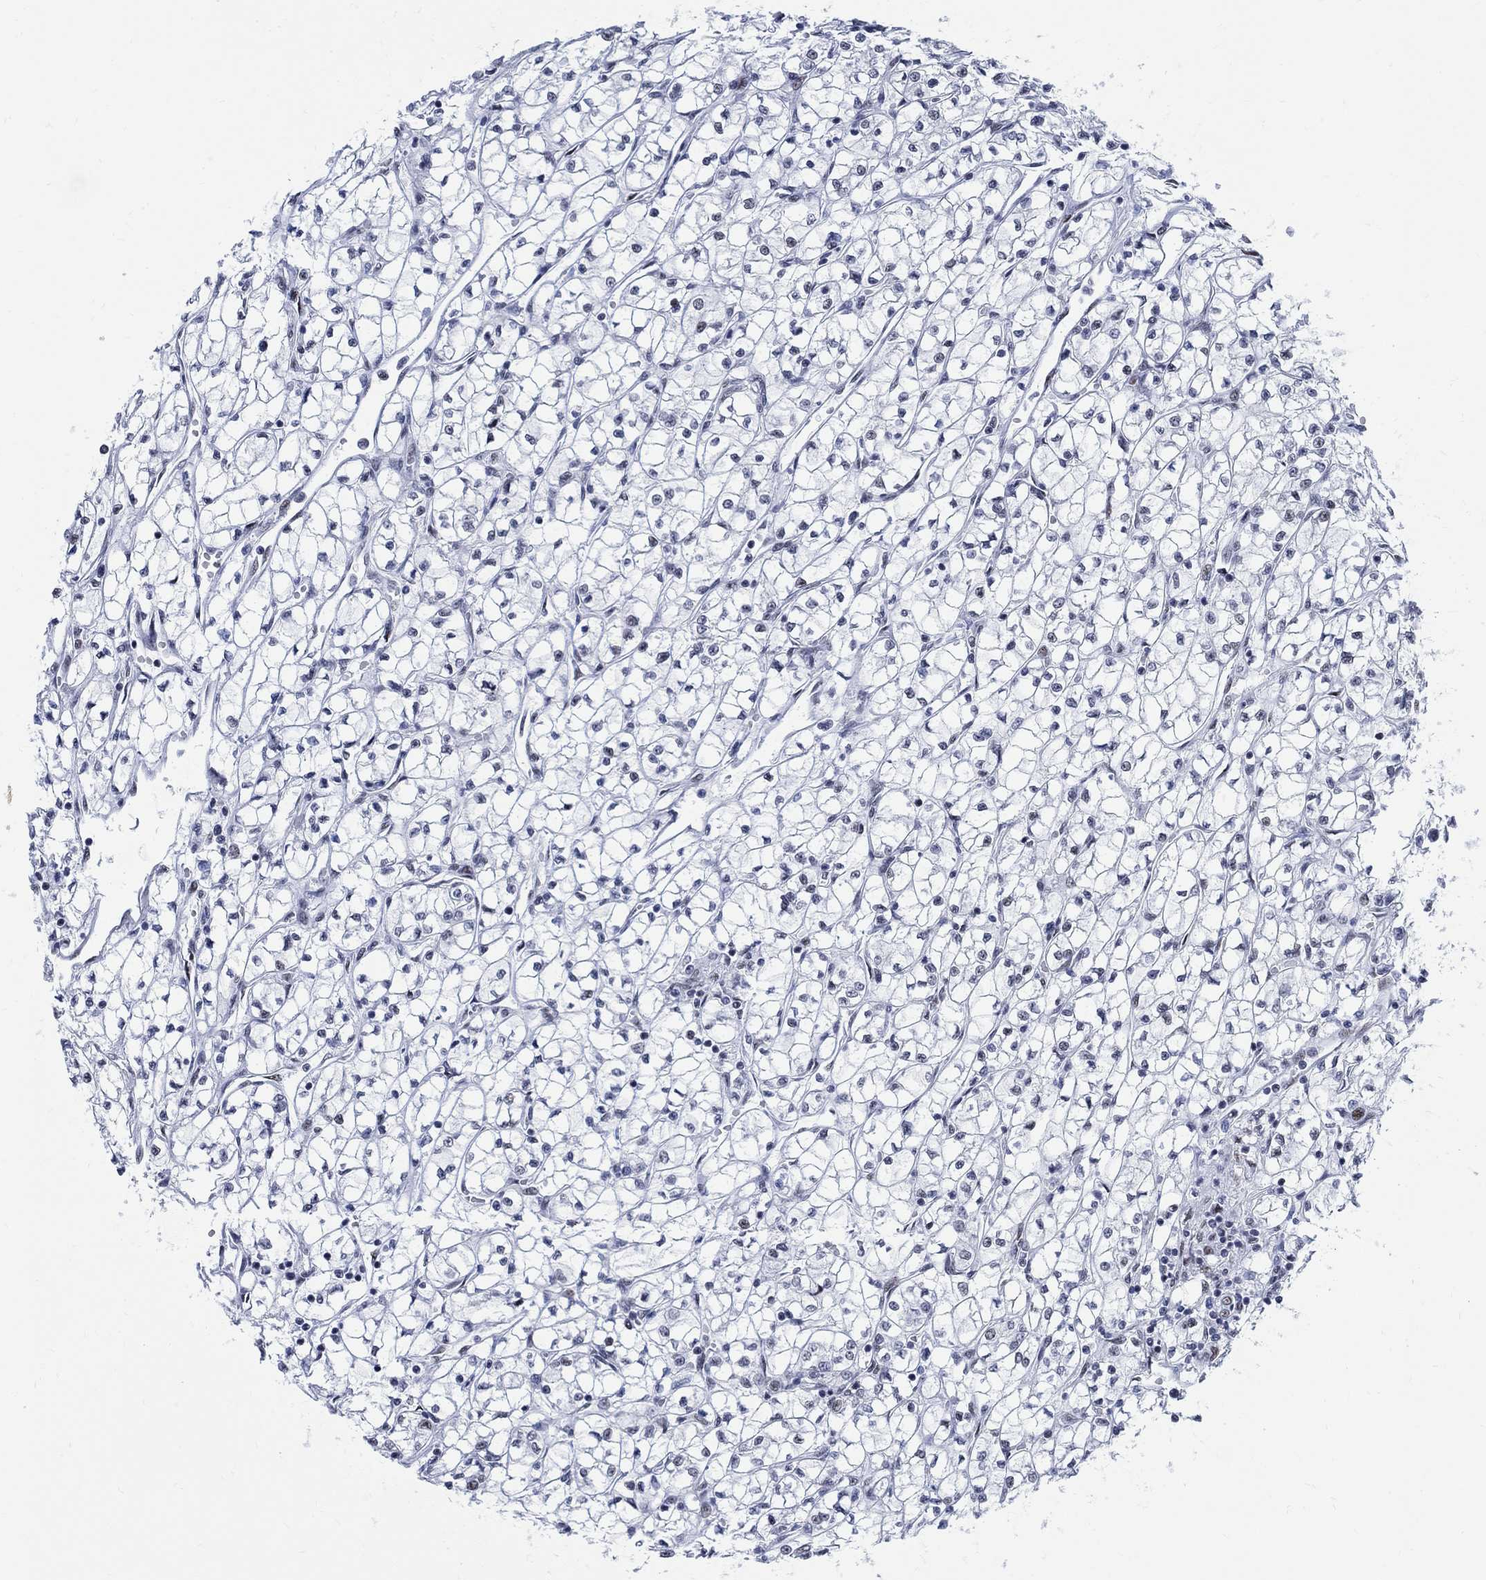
{"staining": {"intensity": "negative", "quantity": "none", "location": "none"}, "tissue": "renal cancer", "cell_type": "Tumor cells", "image_type": "cancer", "snomed": [{"axis": "morphology", "description": "Adenocarcinoma, NOS"}, {"axis": "topography", "description": "Kidney"}], "caption": "Immunohistochemistry micrograph of neoplastic tissue: human renal cancer stained with DAB exhibits no significant protein staining in tumor cells.", "gene": "DLK1", "patient": {"sex": "female", "age": 64}}